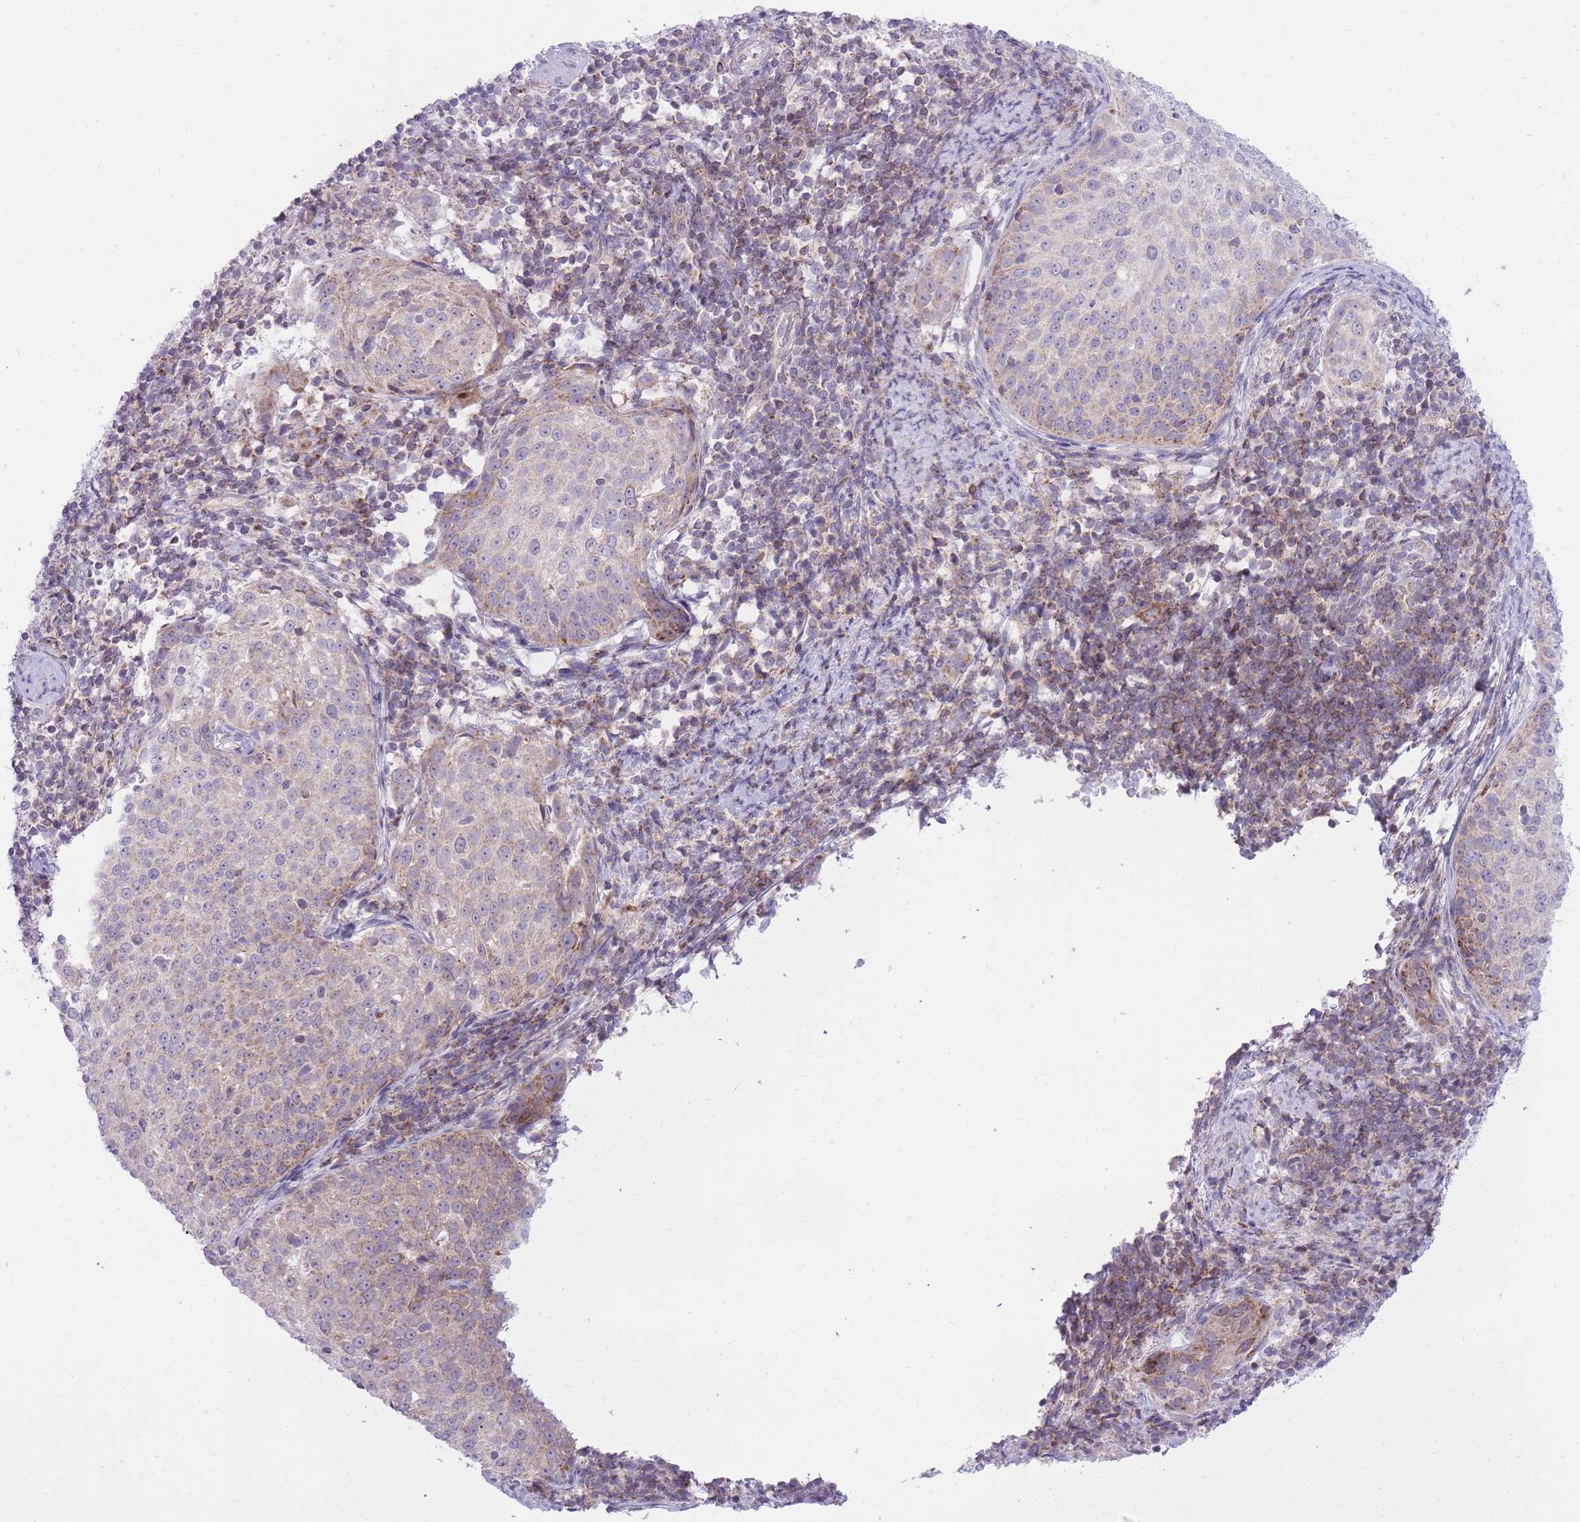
{"staining": {"intensity": "weak", "quantity": "<25%", "location": "cytoplasmic/membranous"}, "tissue": "cervical cancer", "cell_type": "Tumor cells", "image_type": "cancer", "snomed": [{"axis": "morphology", "description": "Squamous cell carcinoma, NOS"}, {"axis": "topography", "description": "Cervix"}], "caption": "Human cervical cancer stained for a protein using immunohistochemistry (IHC) displays no positivity in tumor cells.", "gene": "DENND2D", "patient": {"sex": "female", "age": 57}}